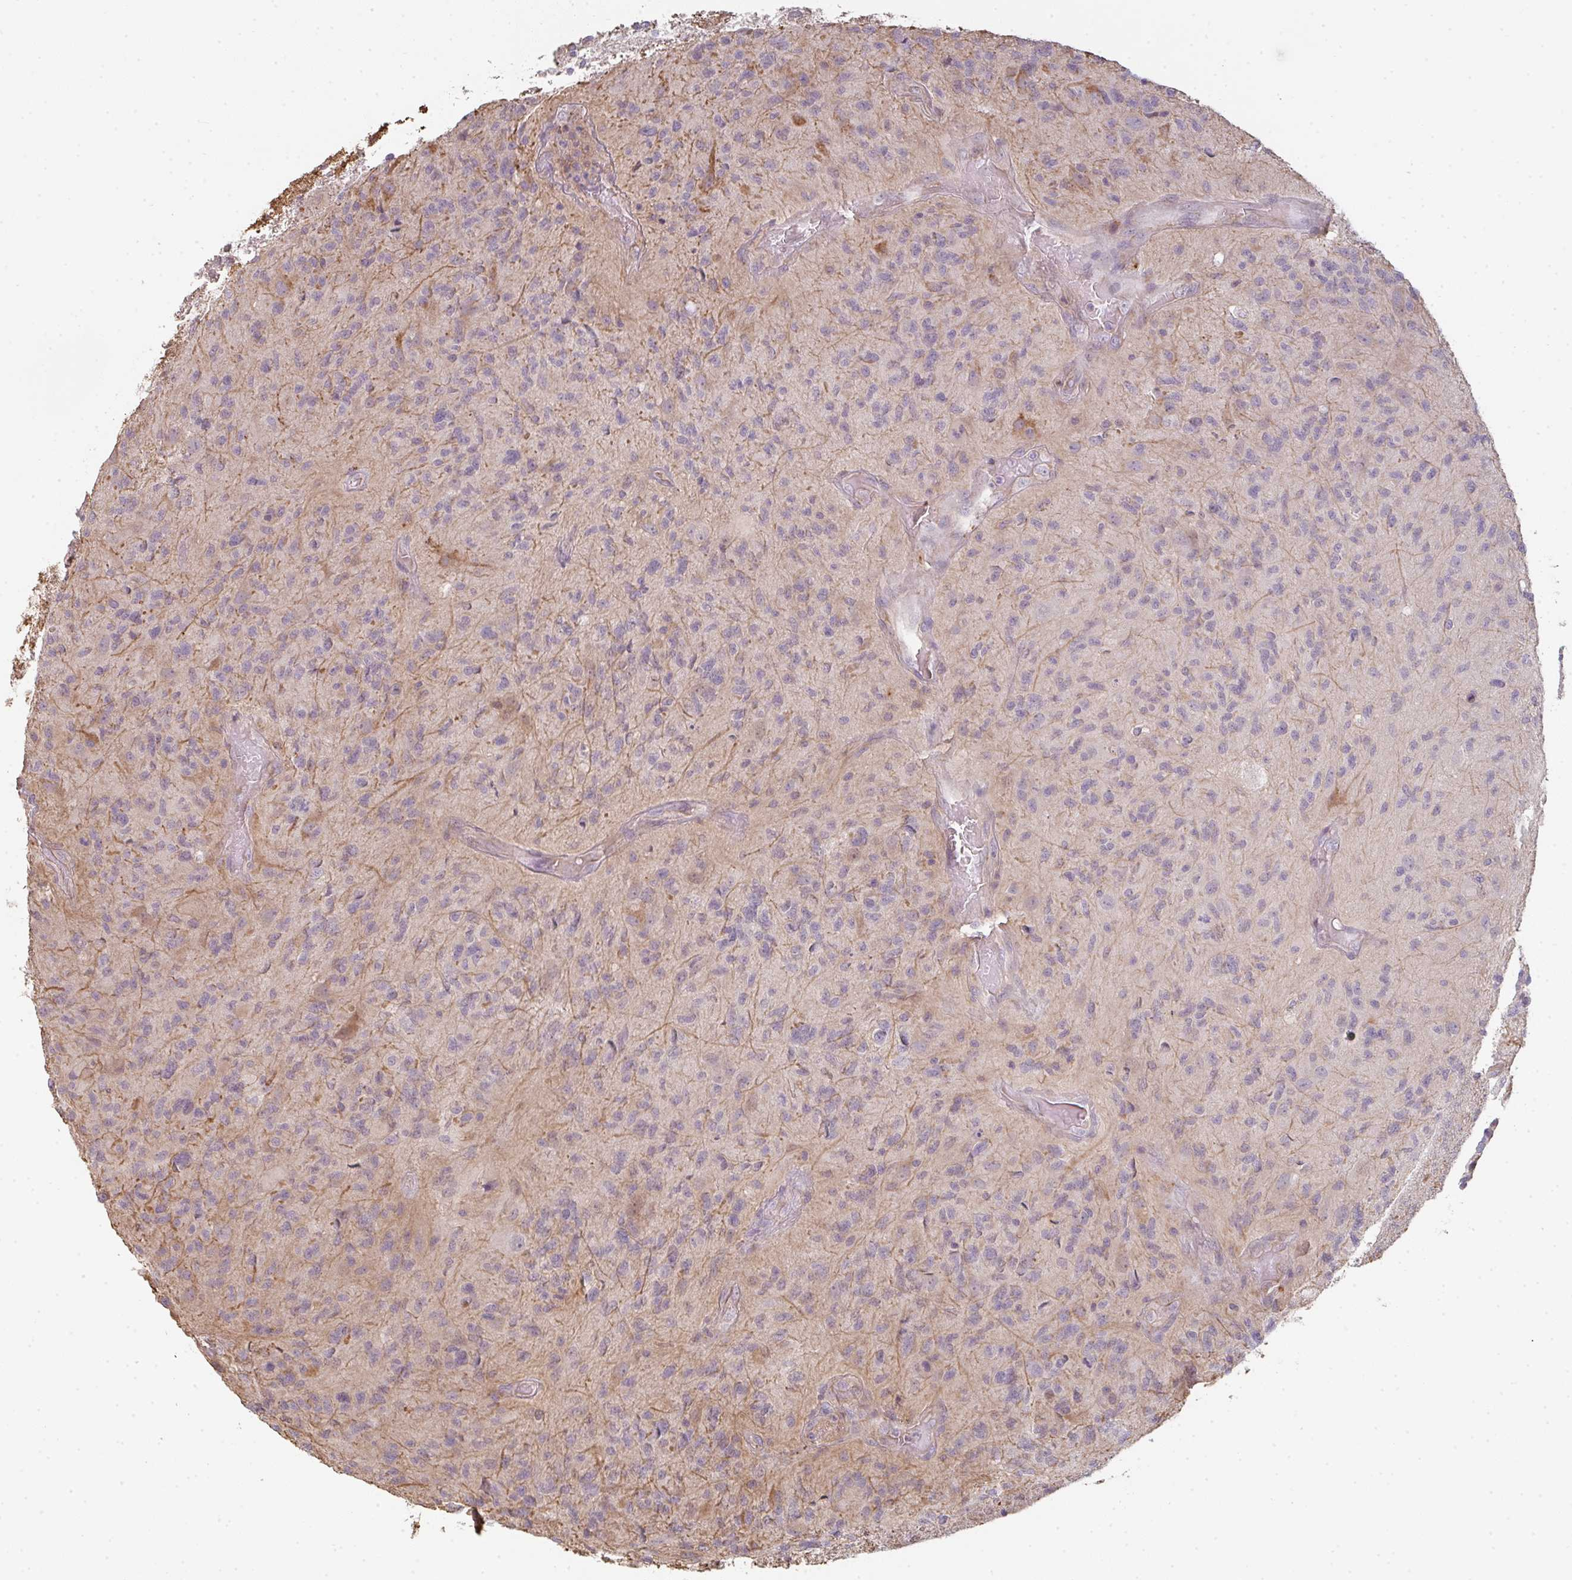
{"staining": {"intensity": "negative", "quantity": "none", "location": "none"}, "tissue": "glioma", "cell_type": "Tumor cells", "image_type": "cancer", "snomed": [{"axis": "morphology", "description": "Glioma, malignant, High grade"}, {"axis": "topography", "description": "Brain"}], "caption": "Immunohistochemistry histopathology image of neoplastic tissue: human glioma stained with DAB (3,3'-diaminobenzidine) exhibits no significant protein positivity in tumor cells.", "gene": "TMEM237", "patient": {"sex": "male", "age": 67}}